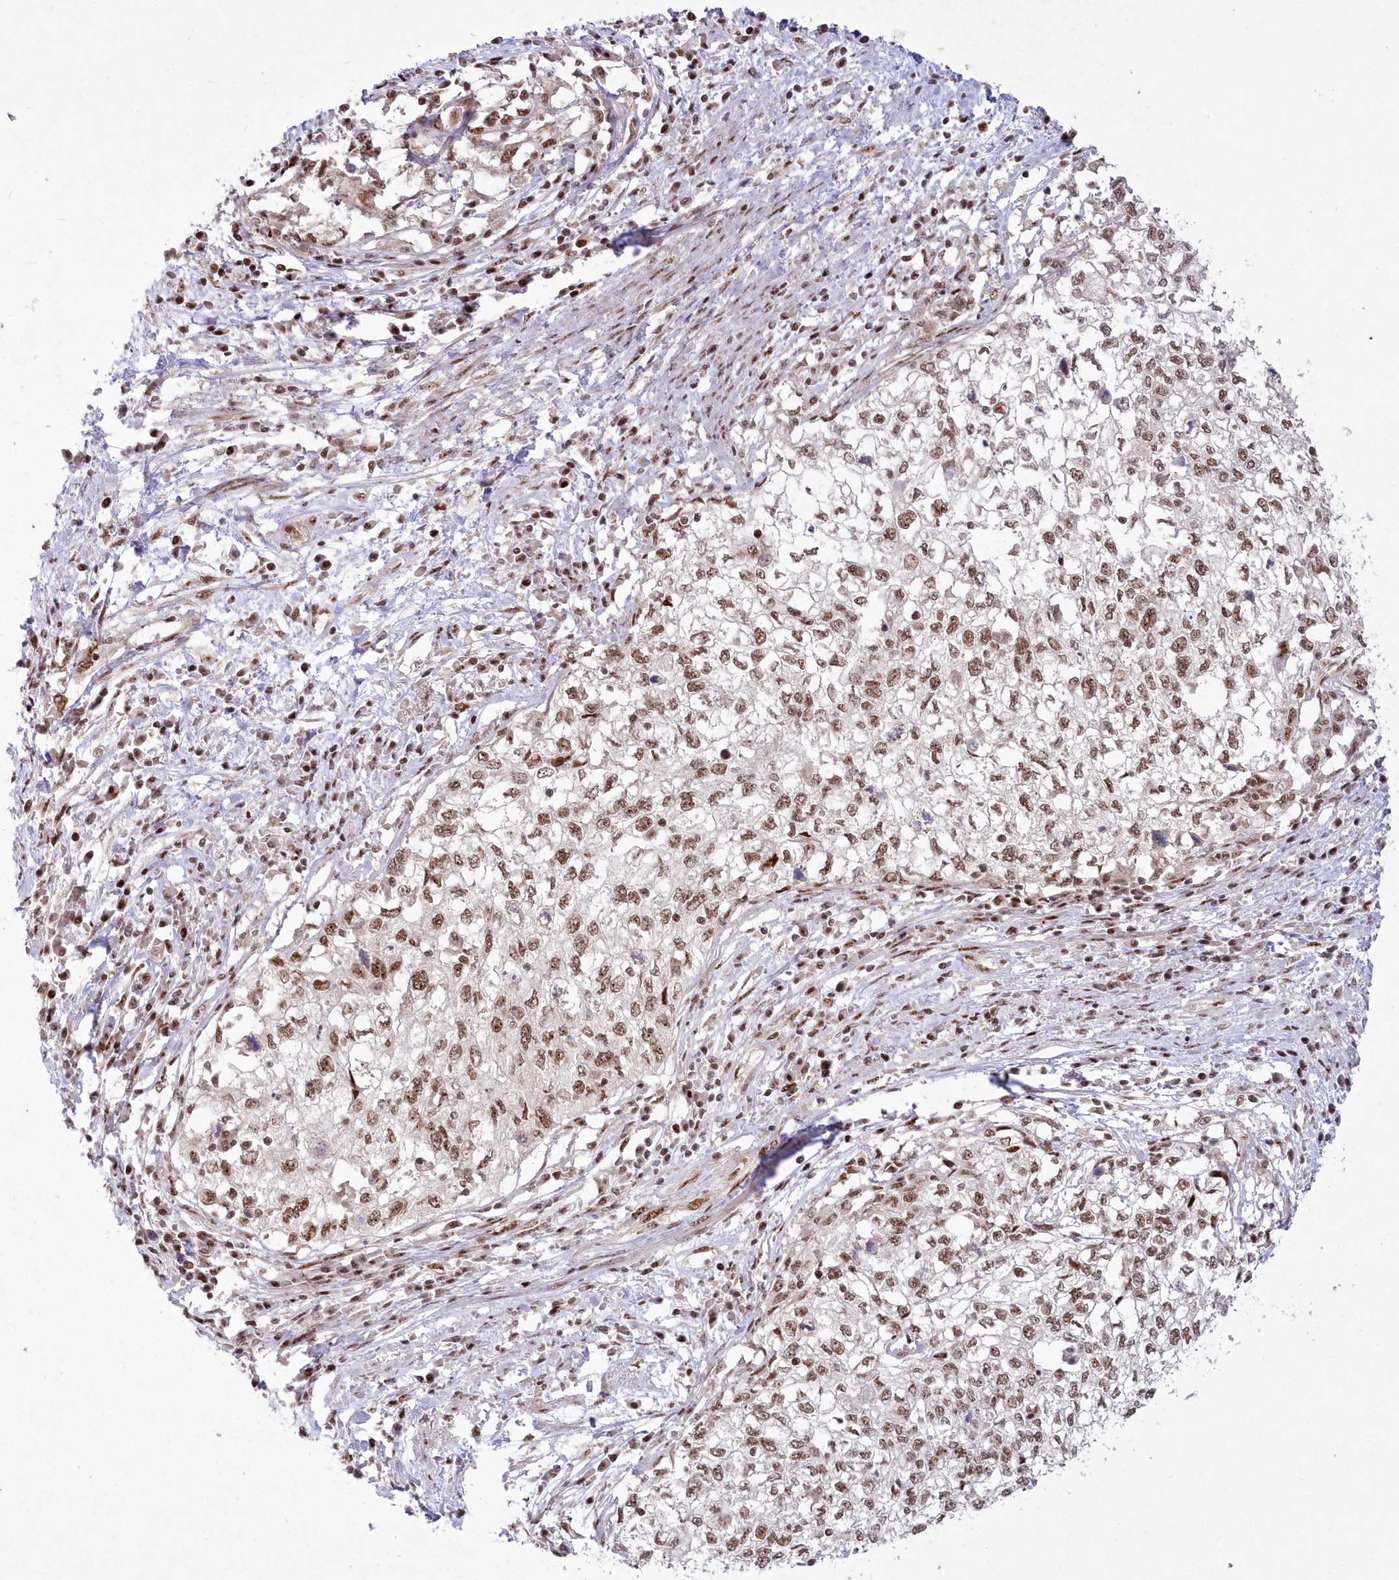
{"staining": {"intensity": "weak", "quantity": ">75%", "location": "nuclear"}, "tissue": "cervical cancer", "cell_type": "Tumor cells", "image_type": "cancer", "snomed": [{"axis": "morphology", "description": "Squamous cell carcinoma, NOS"}, {"axis": "topography", "description": "Cervix"}], "caption": "Immunohistochemical staining of cervical squamous cell carcinoma demonstrates low levels of weak nuclear protein positivity in about >75% of tumor cells.", "gene": "WBP1L", "patient": {"sex": "female", "age": 57}}